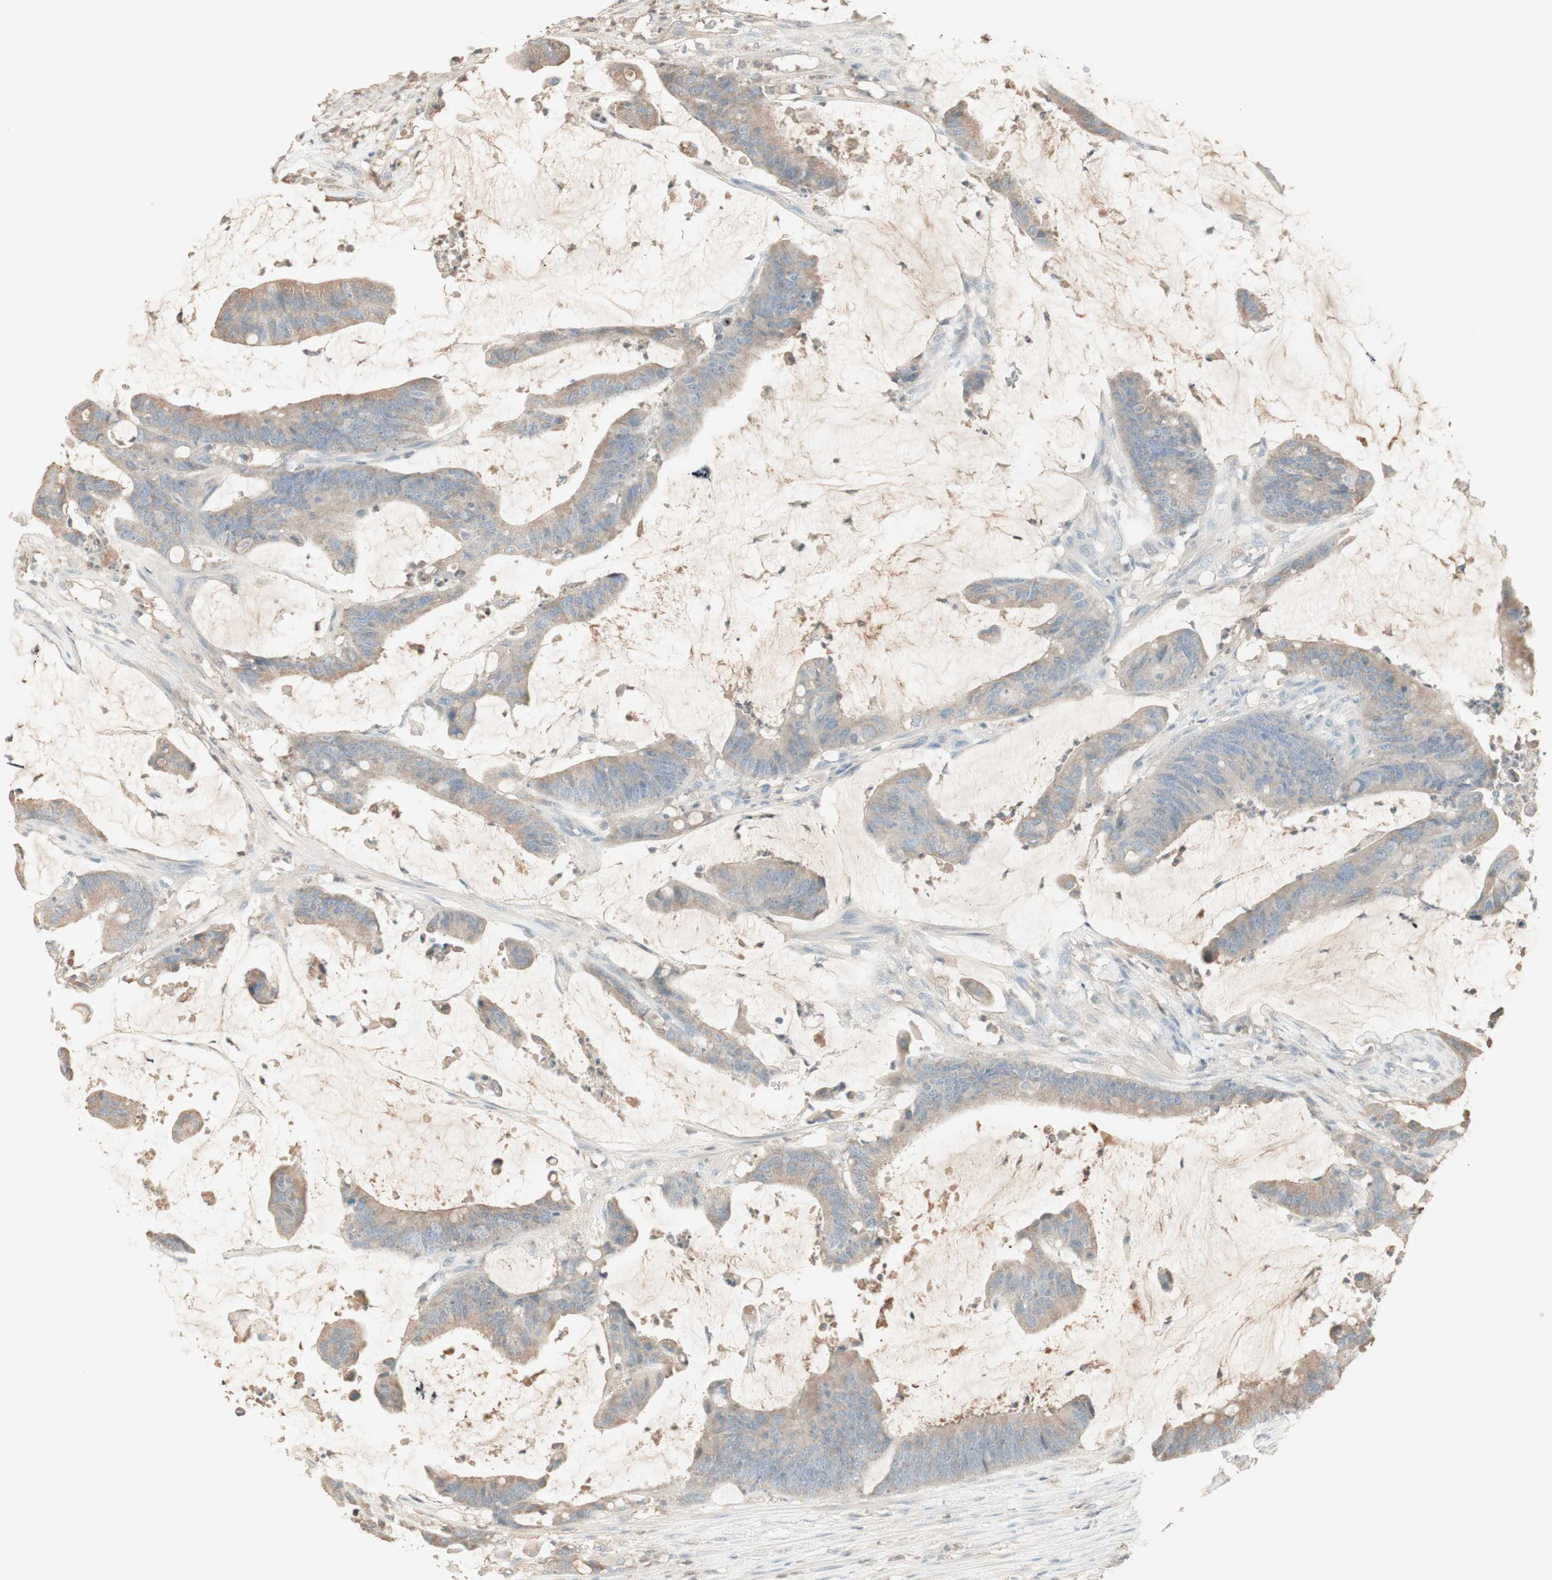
{"staining": {"intensity": "weak", "quantity": ">75%", "location": "cytoplasmic/membranous"}, "tissue": "colorectal cancer", "cell_type": "Tumor cells", "image_type": "cancer", "snomed": [{"axis": "morphology", "description": "Adenocarcinoma, NOS"}, {"axis": "topography", "description": "Rectum"}], "caption": "This image shows IHC staining of human colorectal cancer, with low weak cytoplasmic/membranous staining in approximately >75% of tumor cells.", "gene": "IFNG", "patient": {"sex": "female", "age": 66}}